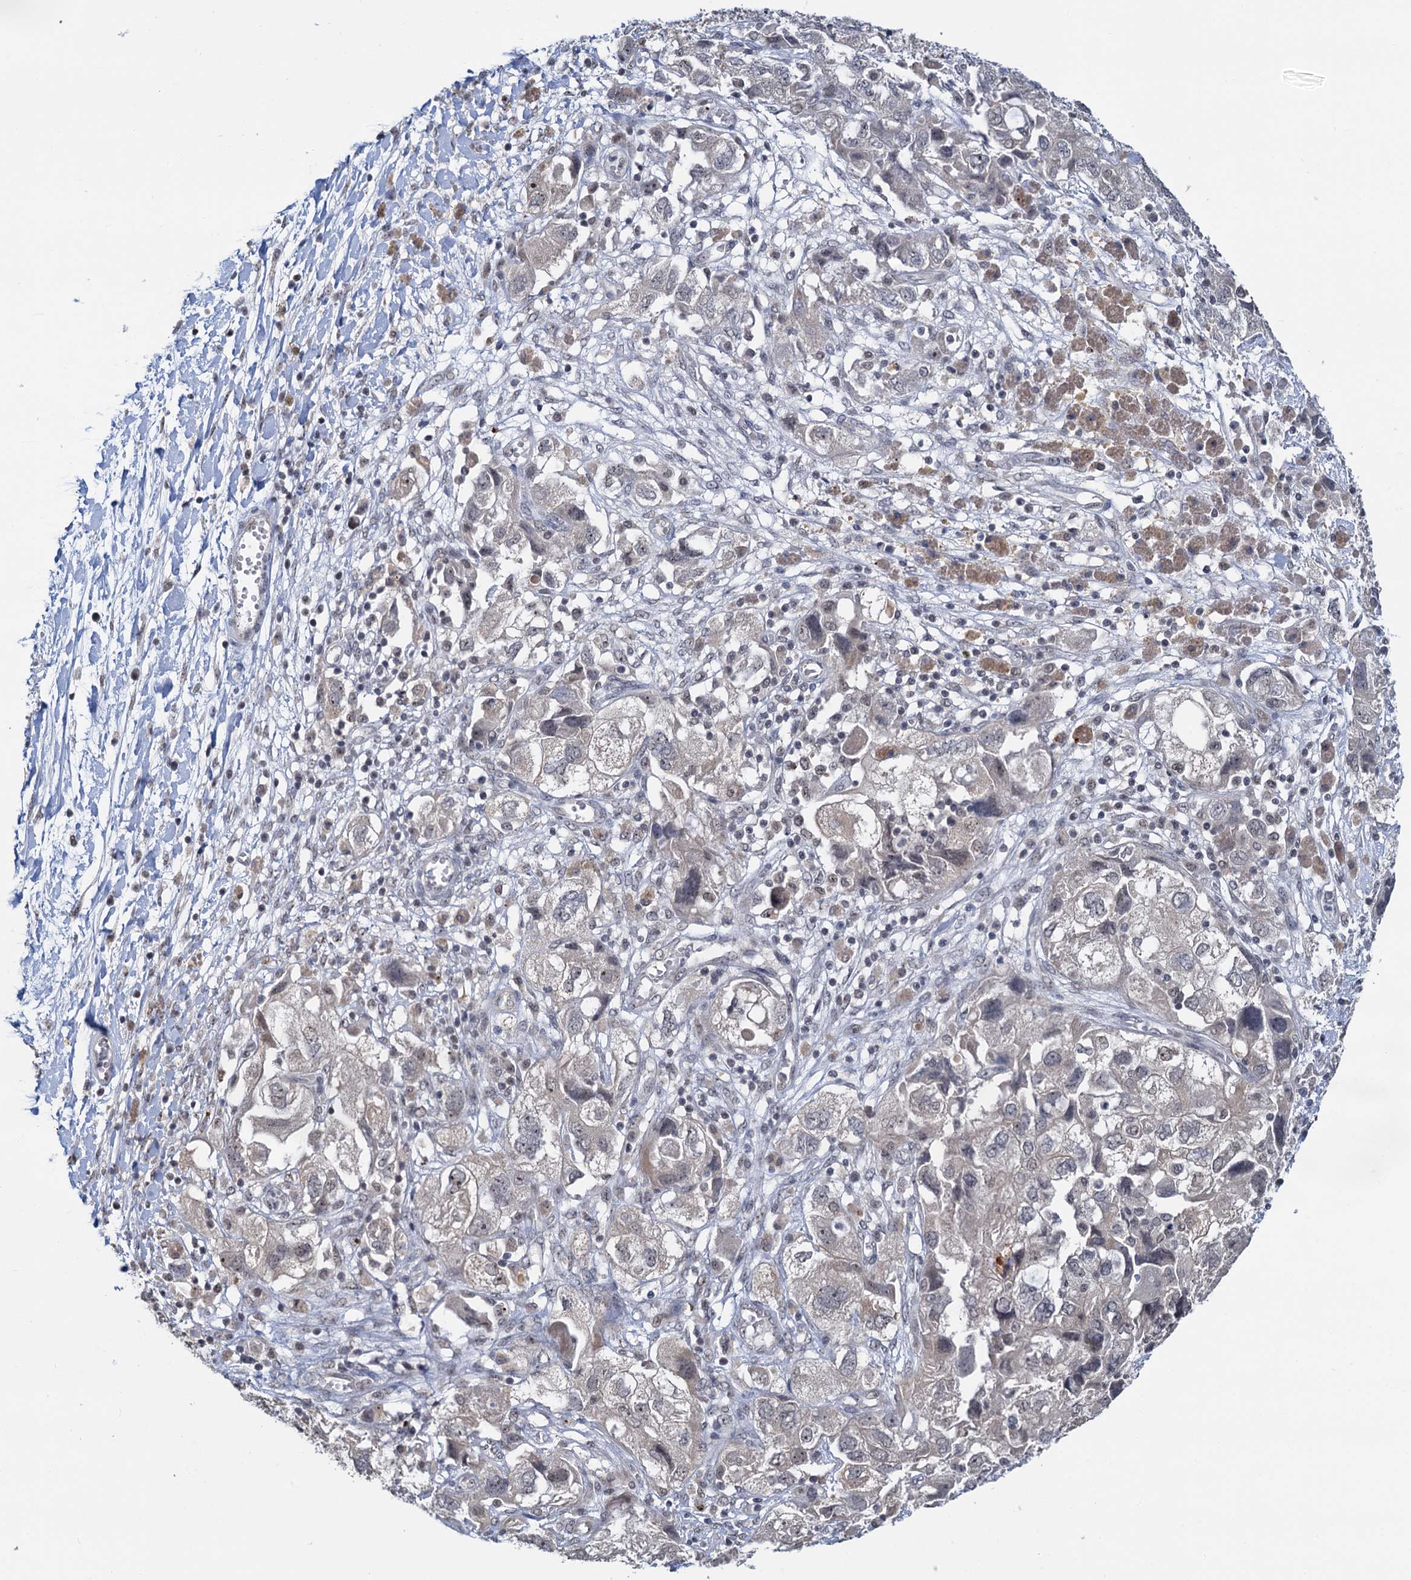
{"staining": {"intensity": "negative", "quantity": "none", "location": "none"}, "tissue": "ovarian cancer", "cell_type": "Tumor cells", "image_type": "cancer", "snomed": [{"axis": "morphology", "description": "Carcinoma, NOS"}, {"axis": "morphology", "description": "Cystadenocarcinoma, serous, NOS"}, {"axis": "topography", "description": "Ovary"}], "caption": "A histopathology image of ovarian carcinoma stained for a protein displays no brown staining in tumor cells. (DAB immunohistochemistry with hematoxylin counter stain).", "gene": "NAT10", "patient": {"sex": "female", "age": 69}}